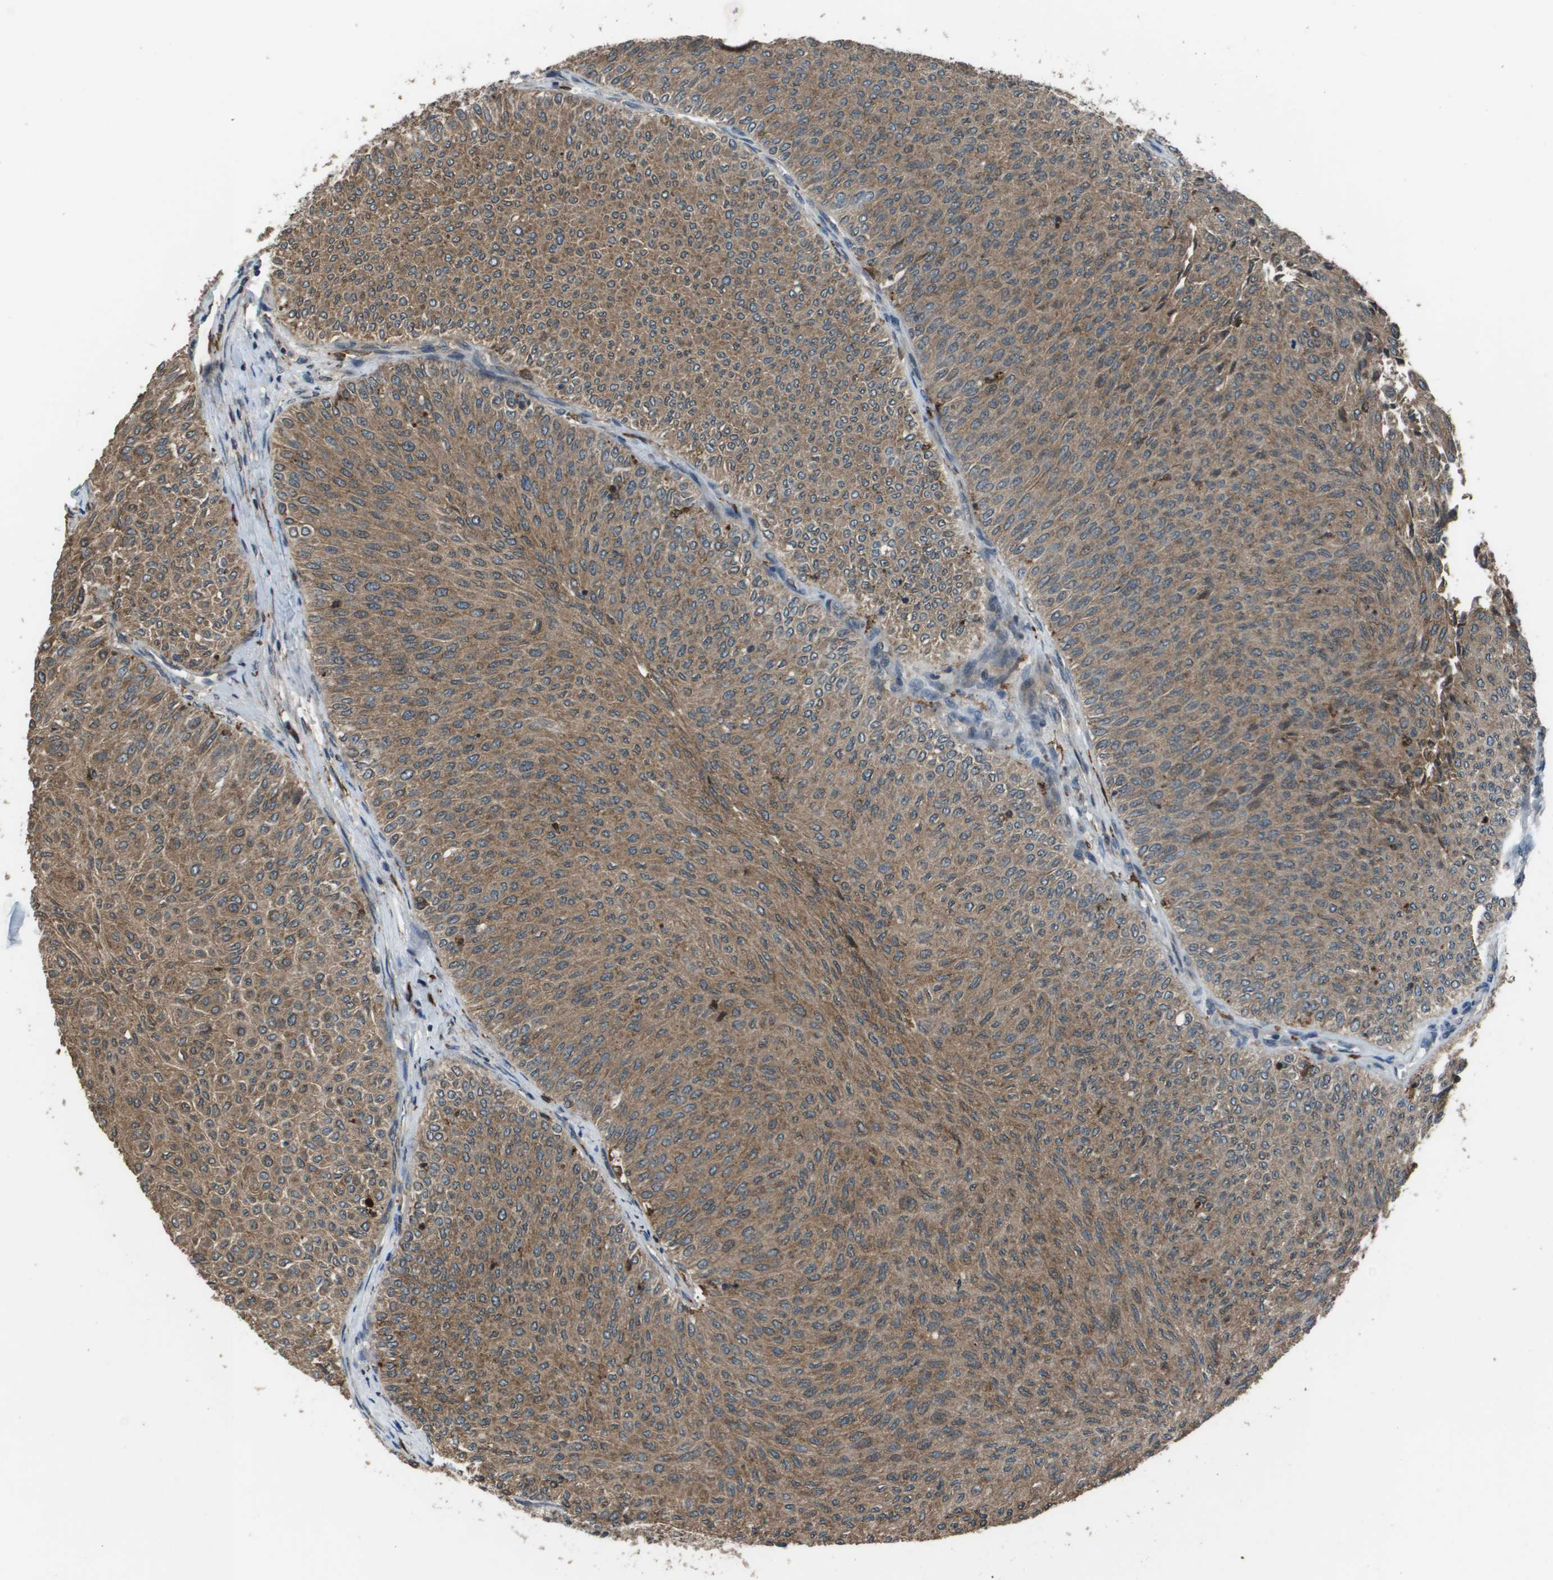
{"staining": {"intensity": "moderate", "quantity": ">75%", "location": "cytoplasmic/membranous"}, "tissue": "urothelial cancer", "cell_type": "Tumor cells", "image_type": "cancer", "snomed": [{"axis": "morphology", "description": "Urothelial carcinoma, Low grade"}, {"axis": "topography", "description": "Urinary bladder"}], "caption": "This image demonstrates immunohistochemistry staining of human urothelial cancer, with medium moderate cytoplasmic/membranous positivity in about >75% of tumor cells.", "gene": "GOSR2", "patient": {"sex": "male", "age": 78}}